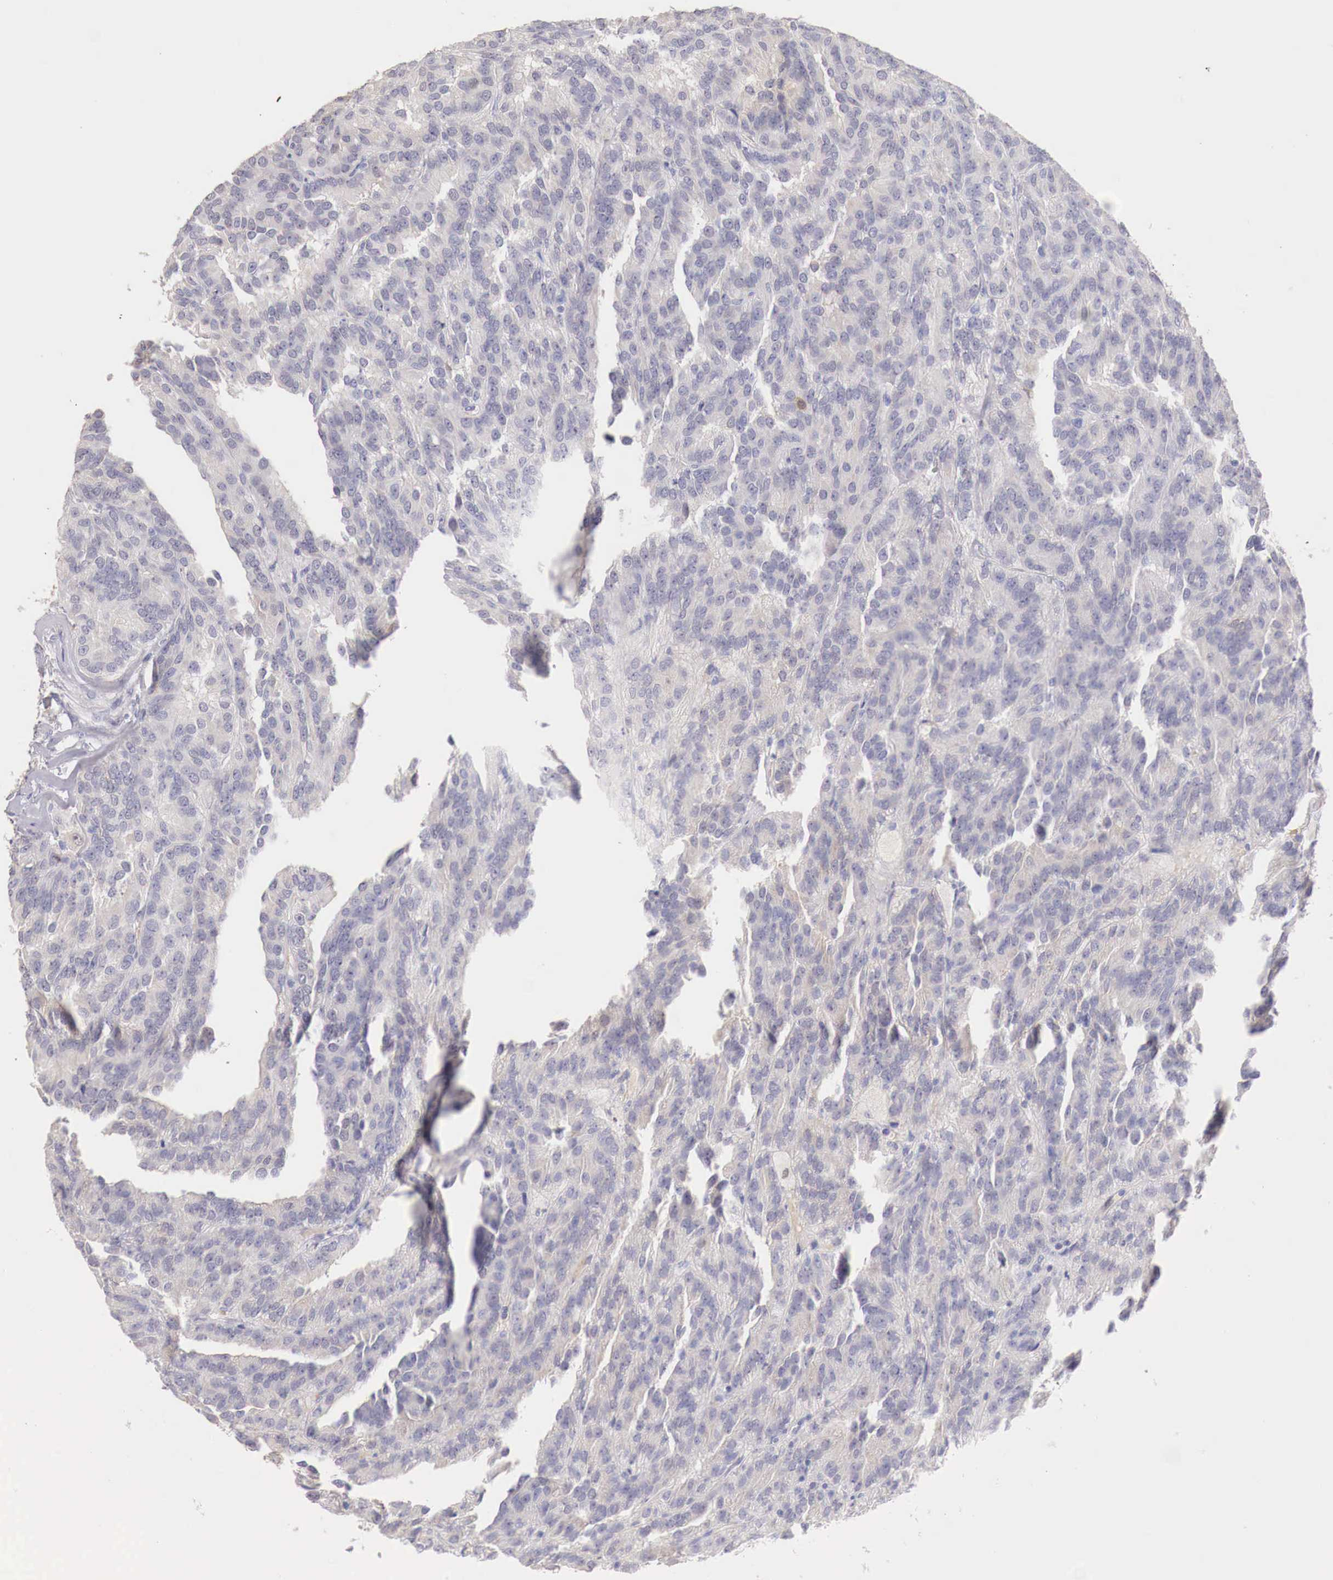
{"staining": {"intensity": "weak", "quantity": "25%-75%", "location": "cytoplasmic/membranous"}, "tissue": "renal cancer", "cell_type": "Tumor cells", "image_type": "cancer", "snomed": [{"axis": "morphology", "description": "Adenocarcinoma, NOS"}, {"axis": "topography", "description": "Kidney"}], "caption": "About 25%-75% of tumor cells in renal cancer (adenocarcinoma) display weak cytoplasmic/membranous protein staining as visualized by brown immunohistochemical staining.", "gene": "ITIH6", "patient": {"sex": "male", "age": 46}}